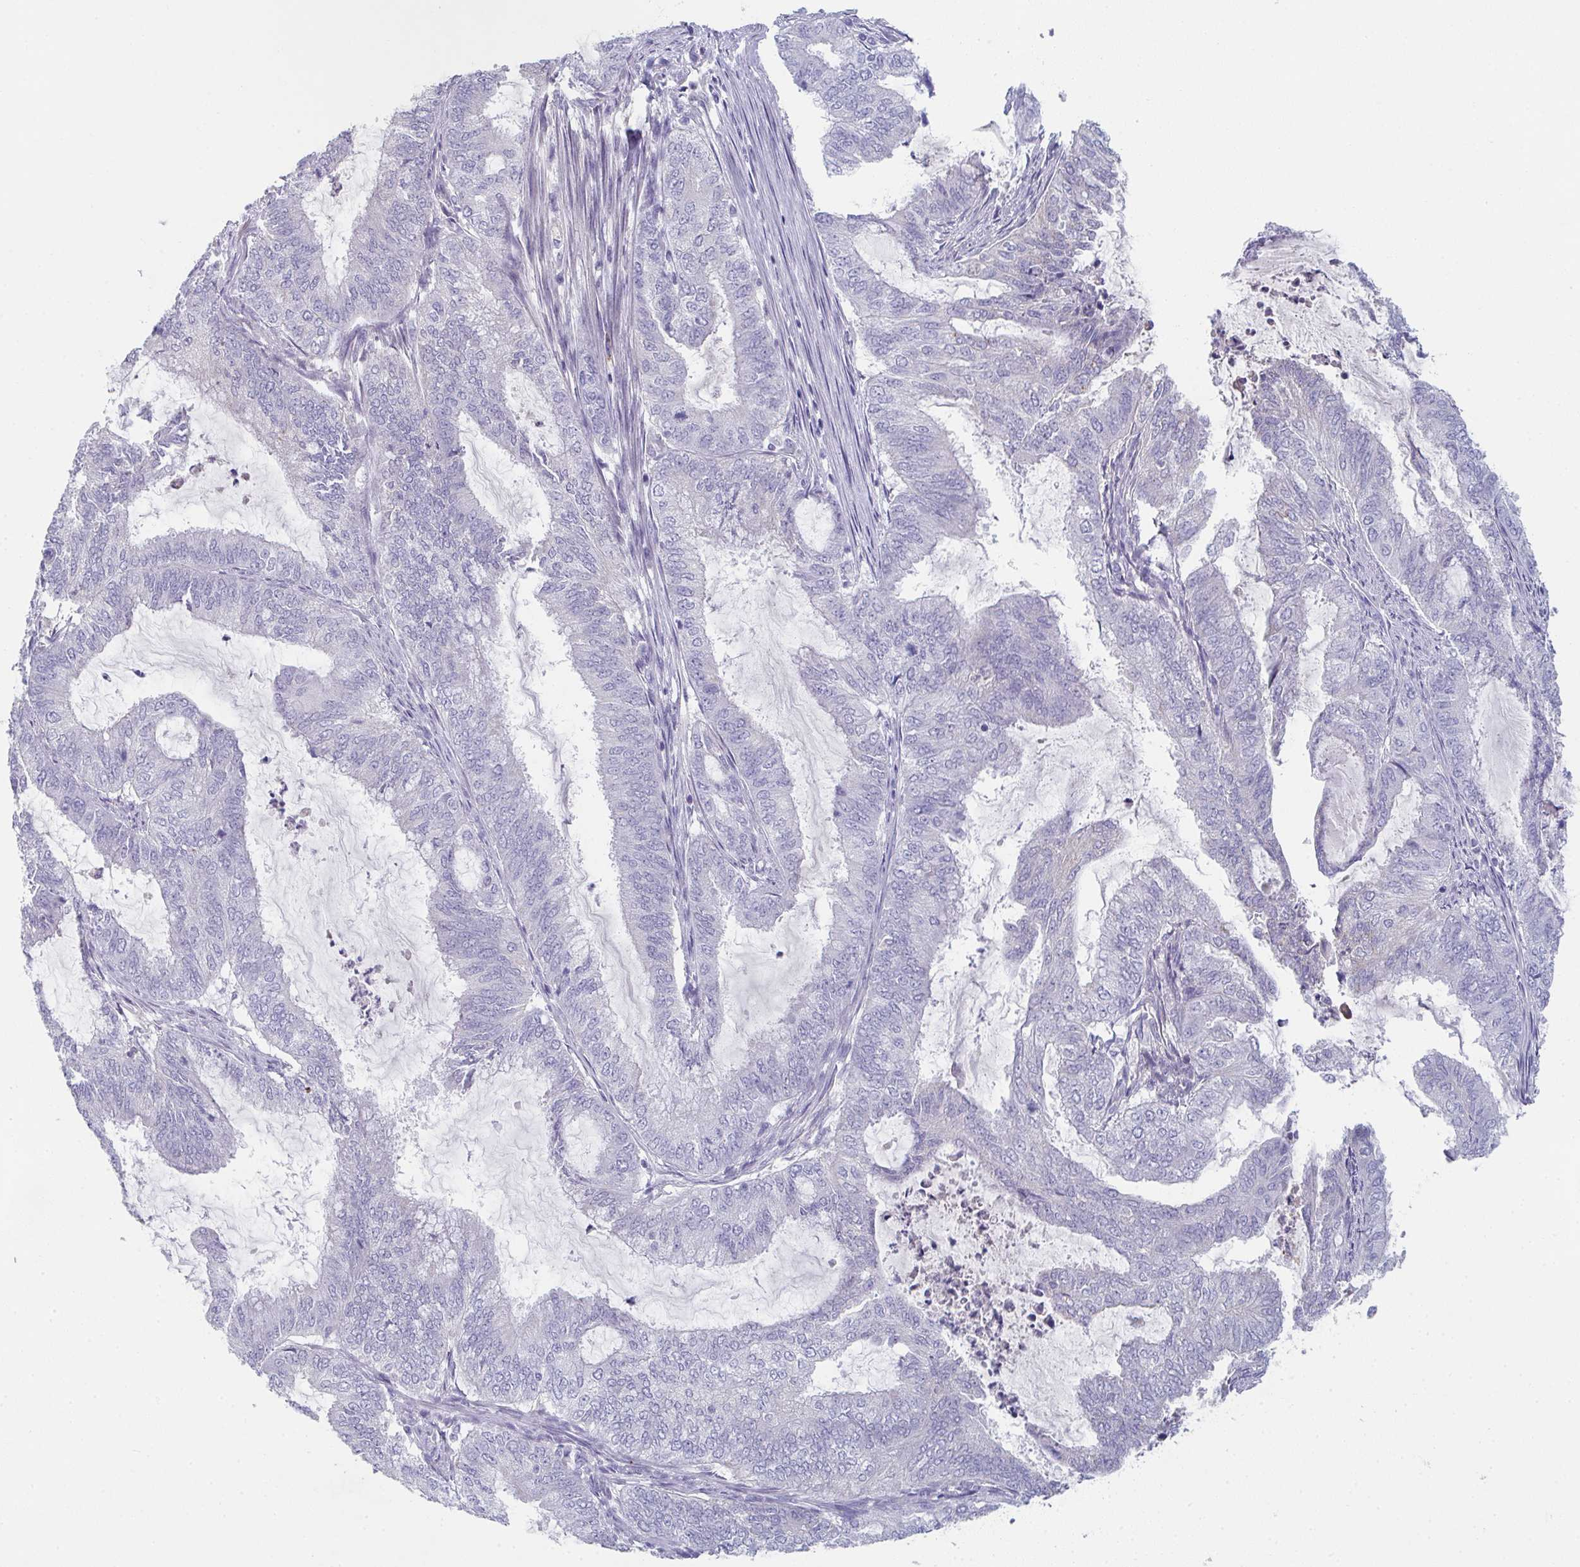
{"staining": {"intensity": "negative", "quantity": "none", "location": "none"}, "tissue": "endometrial cancer", "cell_type": "Tumor cells", "image_type": "cancer", "snomed": [{"axis": "morphology", "description": "Adenocarcinoma, NOS"}, {"axis": "topography", "description": "Endometrium"}], "caption": "This is an immunohistochemistry histopathology image of endometrial adenocarcinoma. There is no staining in tumor cells.", "gene": "ADAM21", "patient": {"sex": "female", "age": 51}}